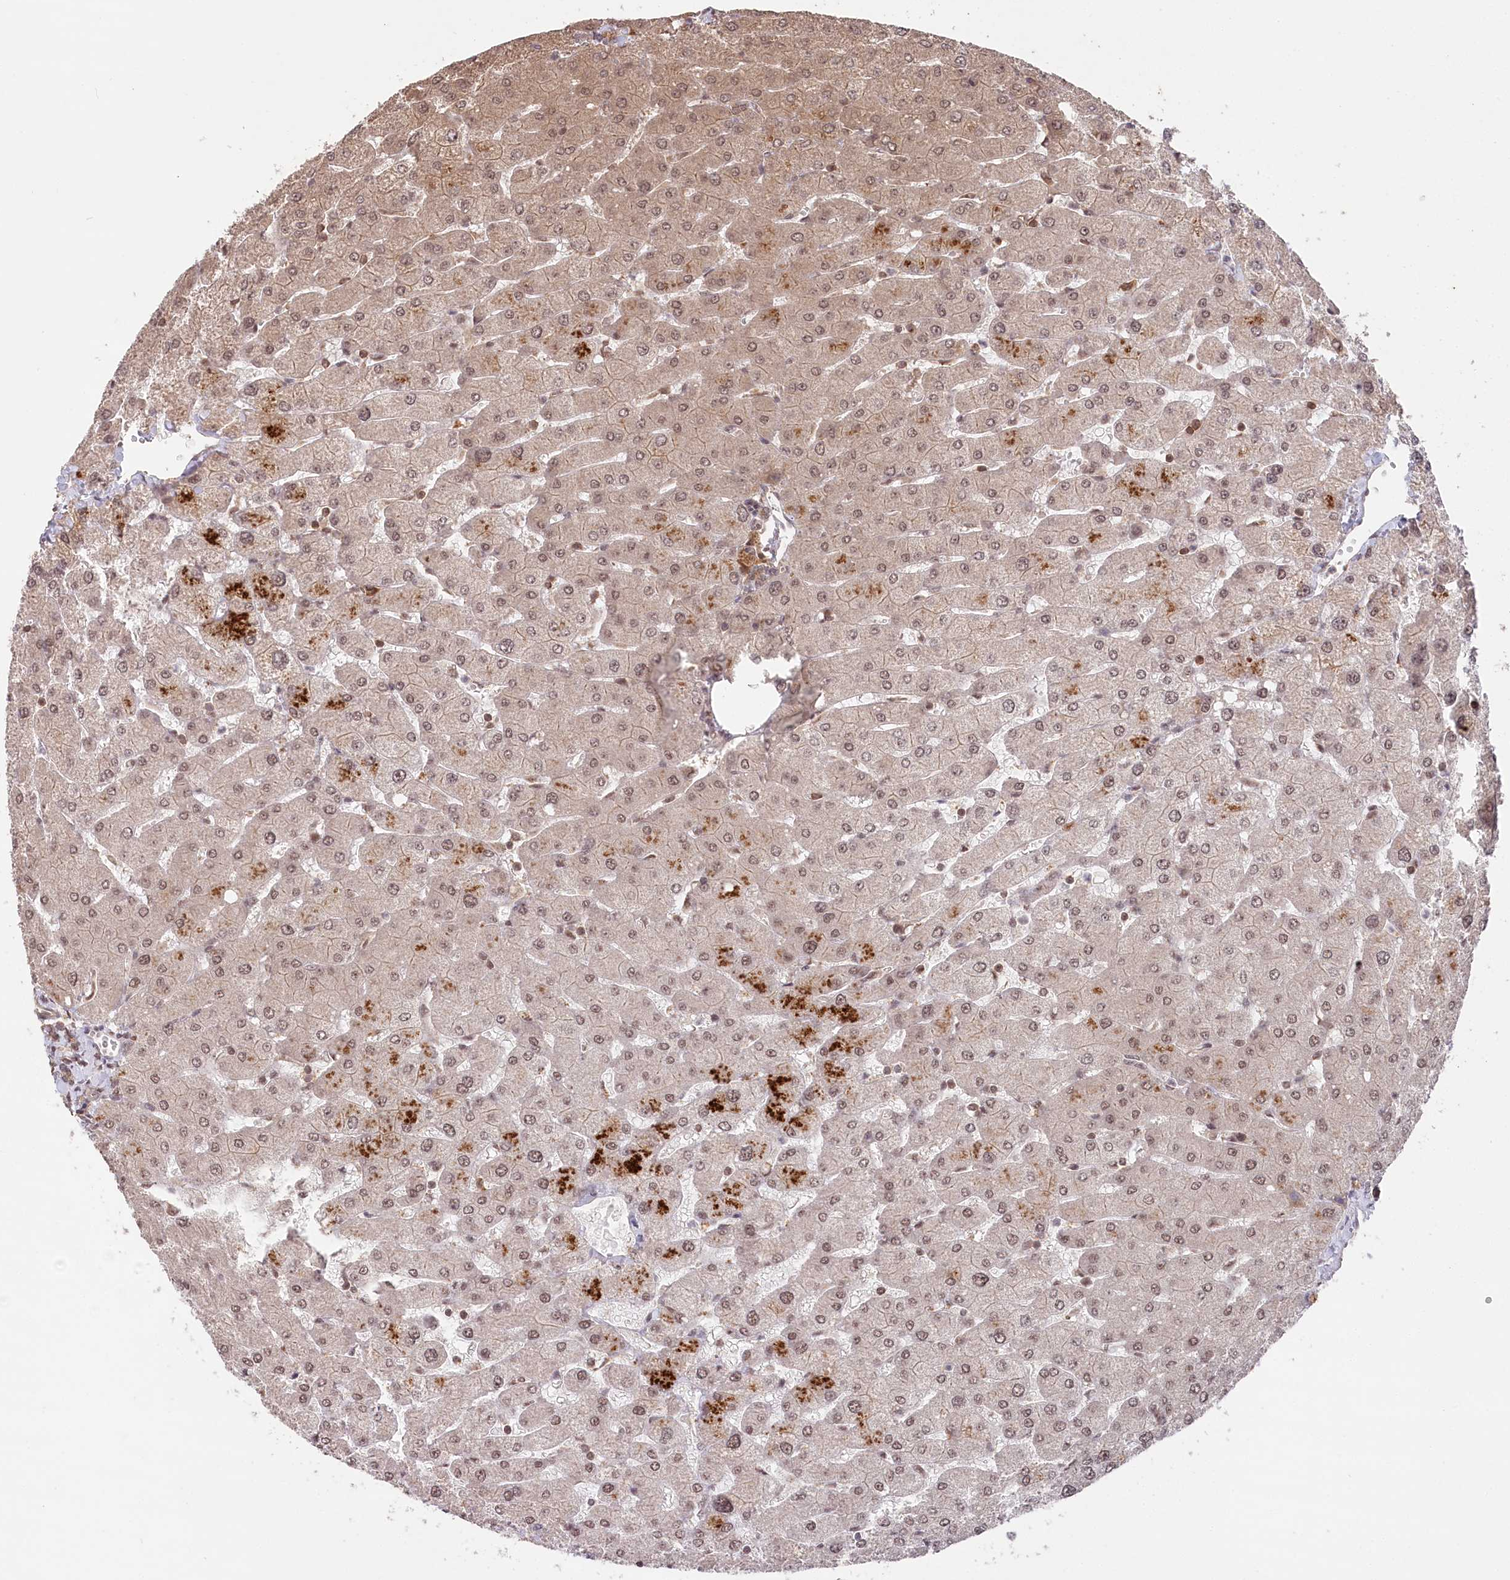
{"staining": {"intensity": "moderate", "quantity": ">75%", "location": "nuclear"}, "tissue": "liver", "cell_type": "Cholangiocytes", "image_type": "normal", "snomed": [{"axis": "morphology", "description": "Normal tissue, NOS"}, {"axis": "topography", "description": "Liver"}], "caption": "Immunohistochemistry micrograph of unremarkable liver stained for a protein (brown), which exhibits medium levels of moderate nuclear positivity in approximately >75% of cholangiocytes.", "gene": "CCSER2", "patient": {"sex": "male", "age": 55}}